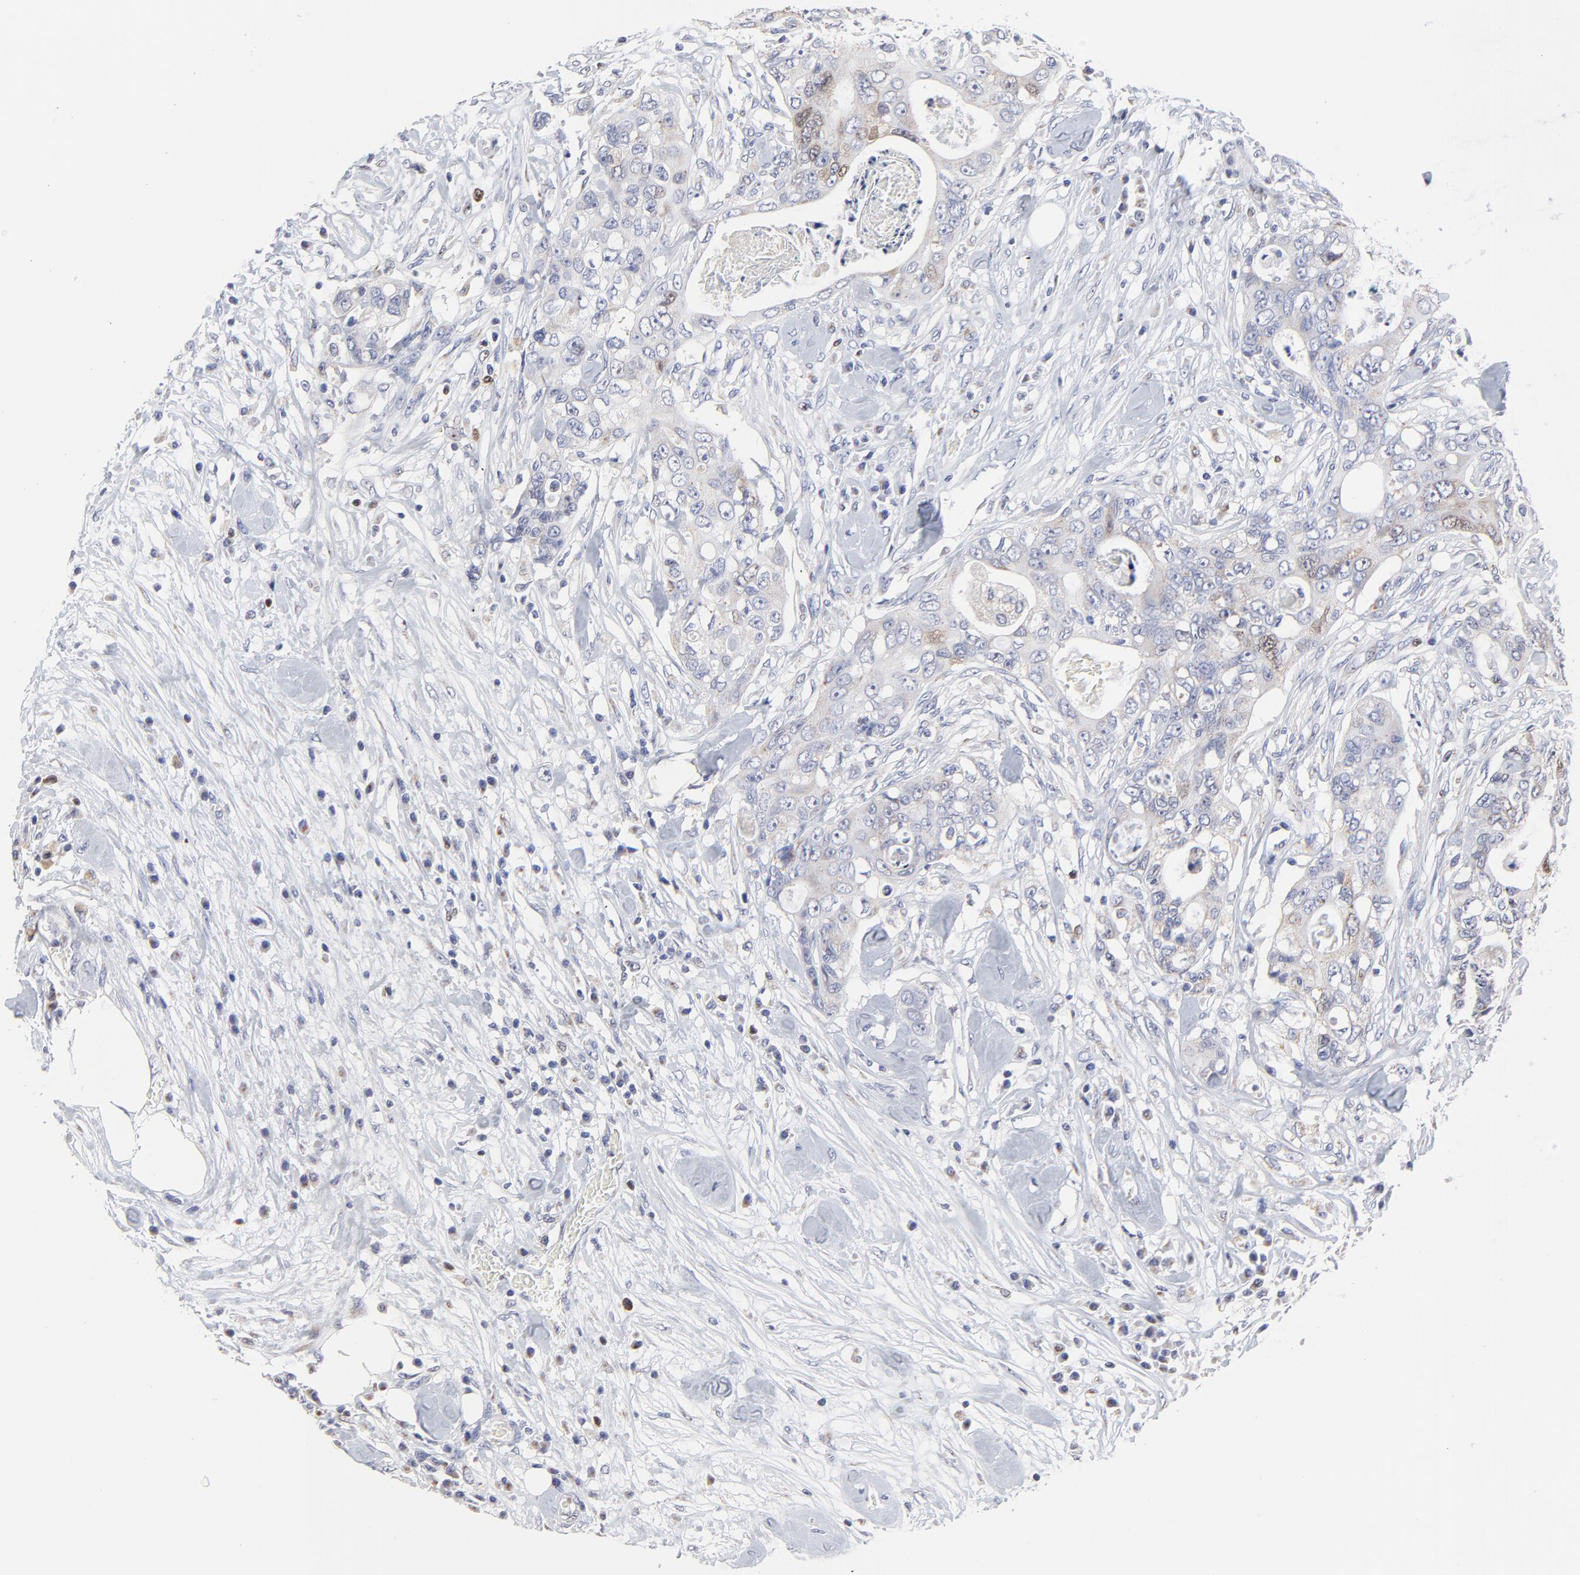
{"staining": {"intensity": "weak", "quantity": "<25%", "location": "cytoplasmic/membranous"}, "tissue": "colorectal cancer", "cell_type": "Tumor cells", "image_type": "cancer", "snomed": [{"axis": "morphology", "description": "Adenocarcinoma, NOS"}, {"axis": "topography", "description": "Rectum"}], "caption": "IHC photomicrograph of neoplastic tissue: human colorectal adenocarcinoma stained with DAB exhibits no significant protein positivity in tumor cells.", "gene": "NCAPH", "patient": {"sex": "female", "age": 57}}